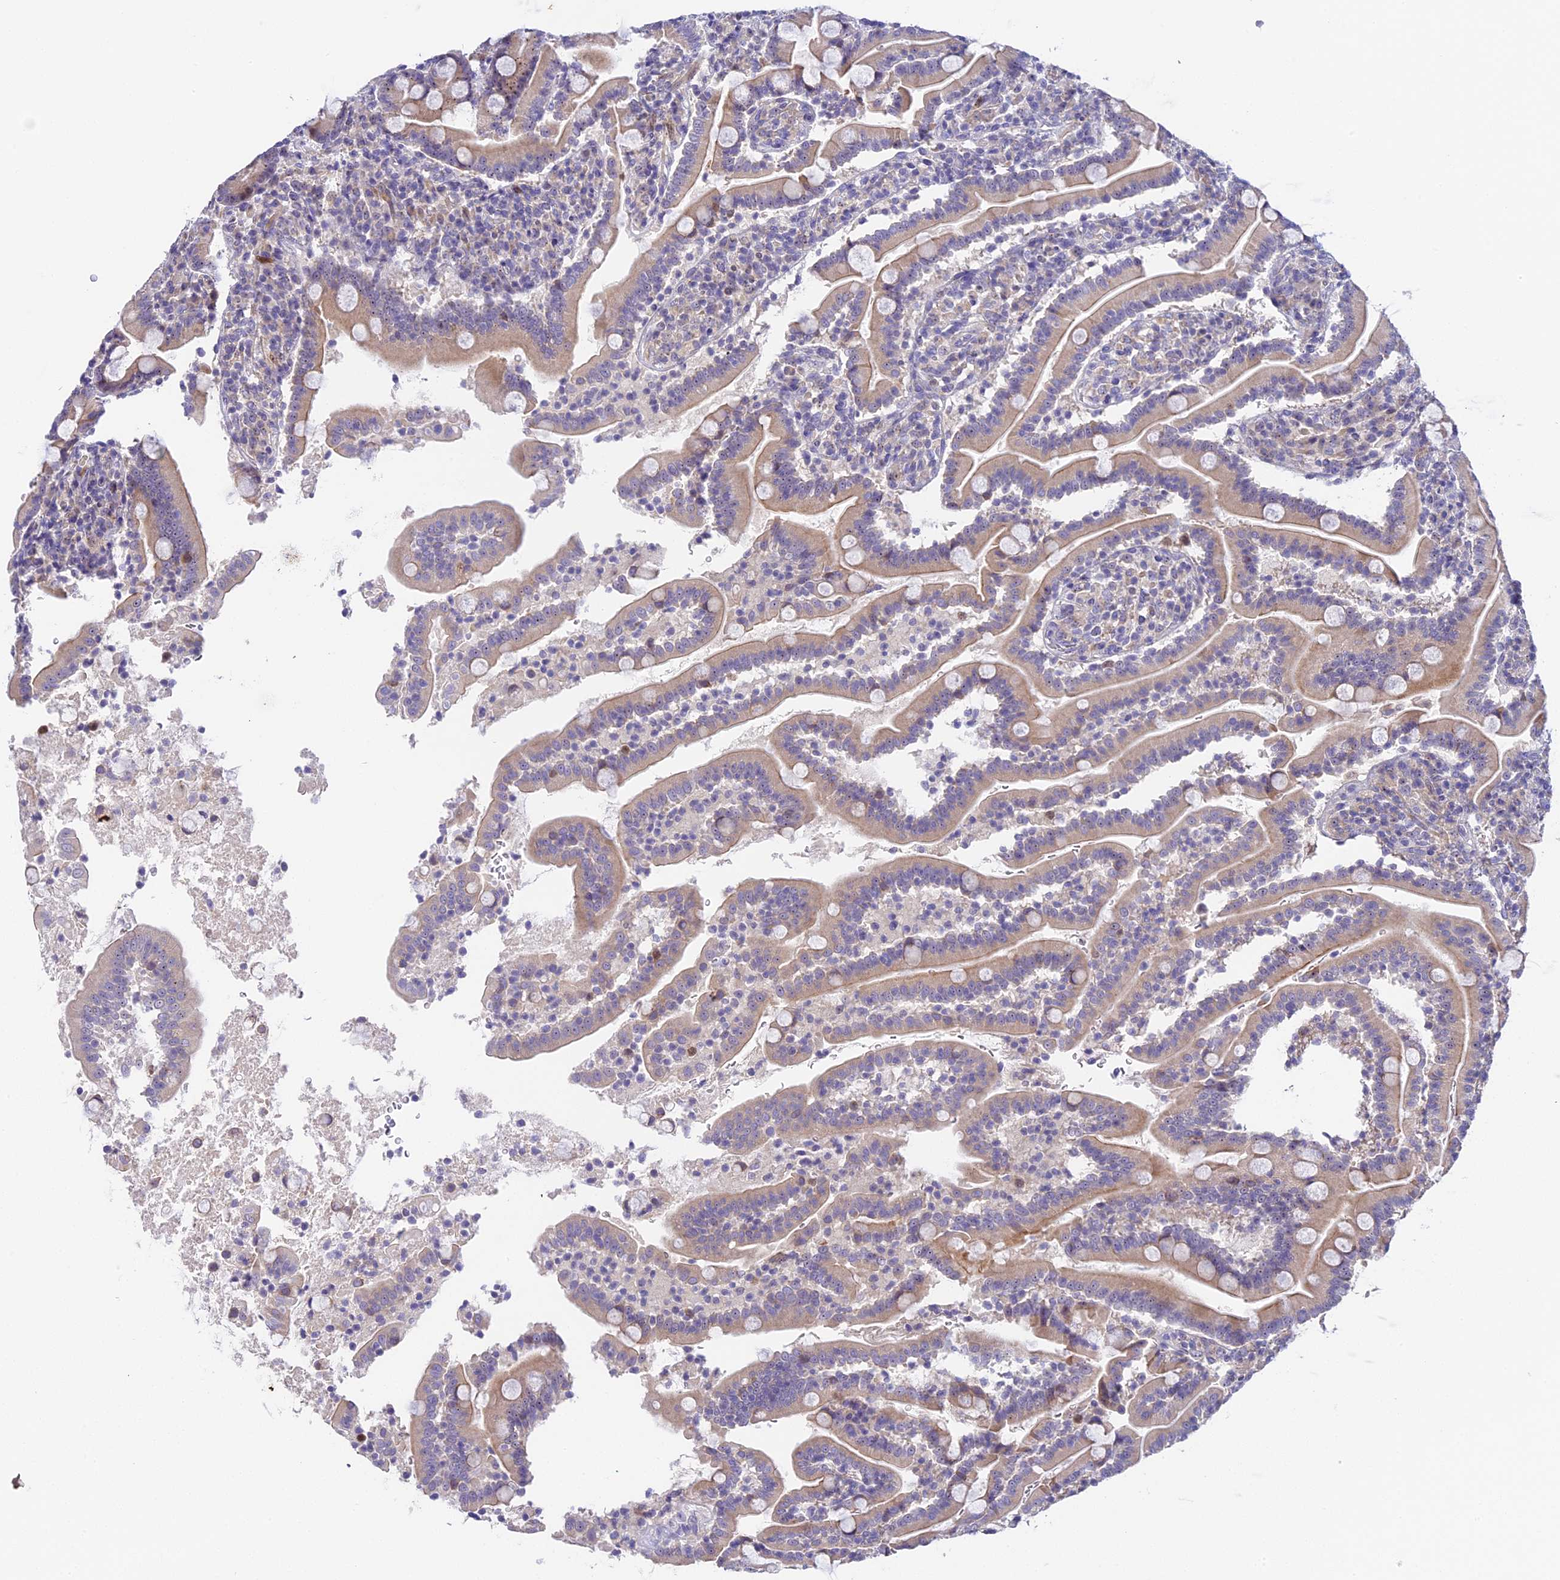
{"staining": {"intensity": "moderate", "quantity": "<25%", "location": "cytoplasmic/membranous,nuclear"}, "tissue": "duodenum", "cell_type": "Glandular cells", "image_type": "normal", "snomed": [{"axis": "morphology", "description": "Normal tissue, NOS"}, {"axis": "topography", "description": "Duodenum"}], "caption": "Duodenum stained with immunohistochemistry (IHC) demonstrates moderate cytoplasmic/membranous,nuclear positivity in about <25% of glandular cells. (DAB IHC, brown staining for protein, blue staining for nuclei).", "gene": "RAD51", "patient": {"sex": "male", "age": 35}}